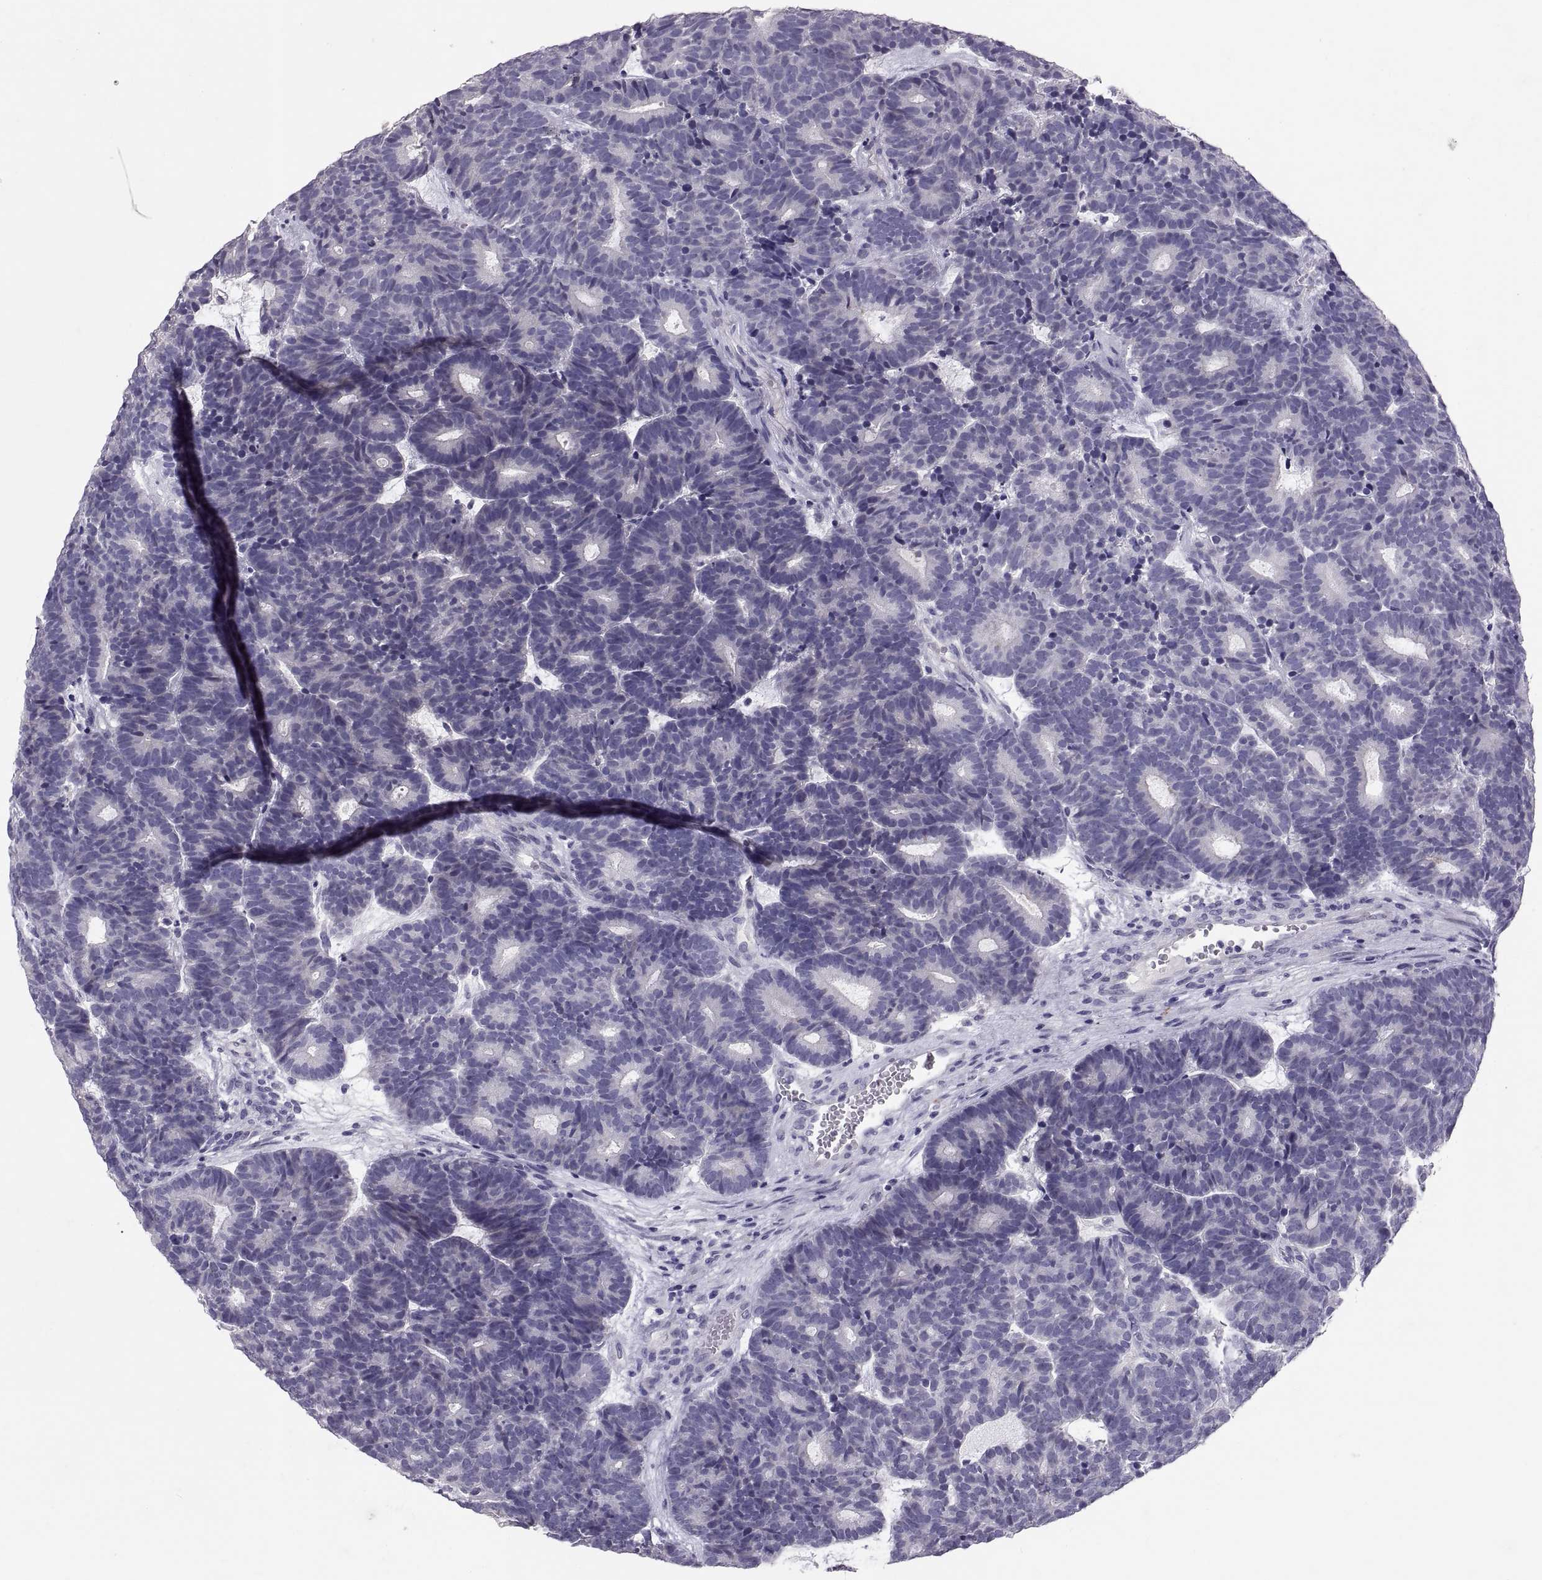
{"staining": {"intensity": "negative", "quantity": "none", "location": "none"}, "tissue": "head and neck cancer", "cell_type": "Tumor cells", "image_type": "cancer", "snomed": [{"axis": "morphology", "description": "Adenocarcinoma, NOS"}, {"axis": "topography", "description": "Head-Neck"}], "caption": "The immunohistochemistry (IHC) histopathology image has no significant expression in tumor cells of head and neck cancer (adenocarcinoma) tissue. (Stains: DAB (3,3'-diaminobenzidine) immunohistochemistry (IHC) with hematoxylin counter stain, Microscopy: brightfield microscopy at high magnification).", "gene": "PTN", "patient": {"sex": "female", "age": 81}}